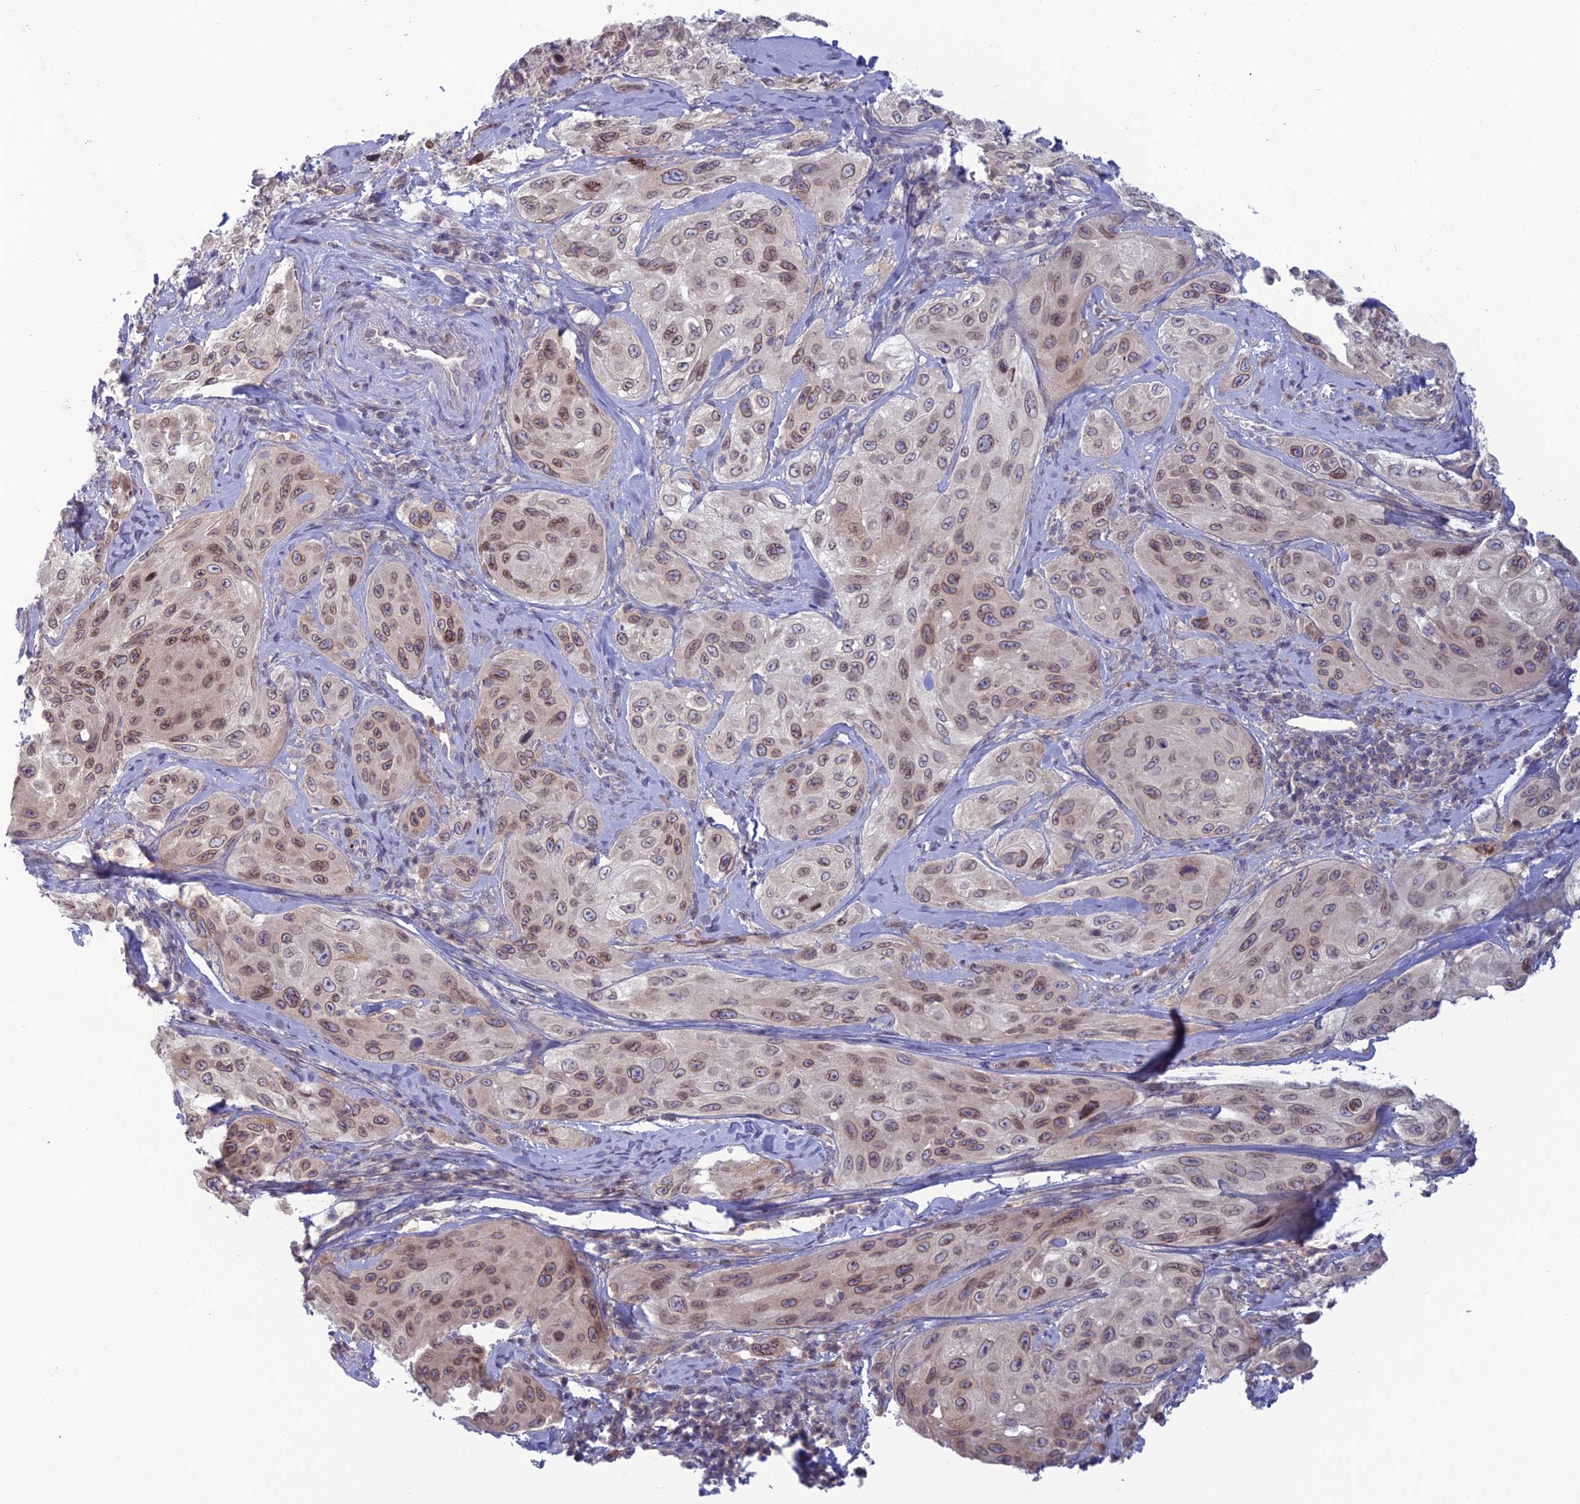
{"staining": {"intensity": "moderate", "quantity": ">75%", "location": "cytoplasmic/membranous,nuclear"}, "tissue": "cervical cancer", "cell_type": "Tumor cells", "image_type": "cancer", "snomed": [{"axis": "morphology", "description": "Squamous cell carcinoma, NOS"}, {"axis": "topography", "description": "Cervix"}], "caption": "The photomicrograph displays staining of squamous cell carcinoma (cervical), revealing moderate cytoplasmic/membranous and nuclear protein staining (brown color) within tumor cells.", "gene": "WDR46", "patient": {"sex": "female", "age": 42}}